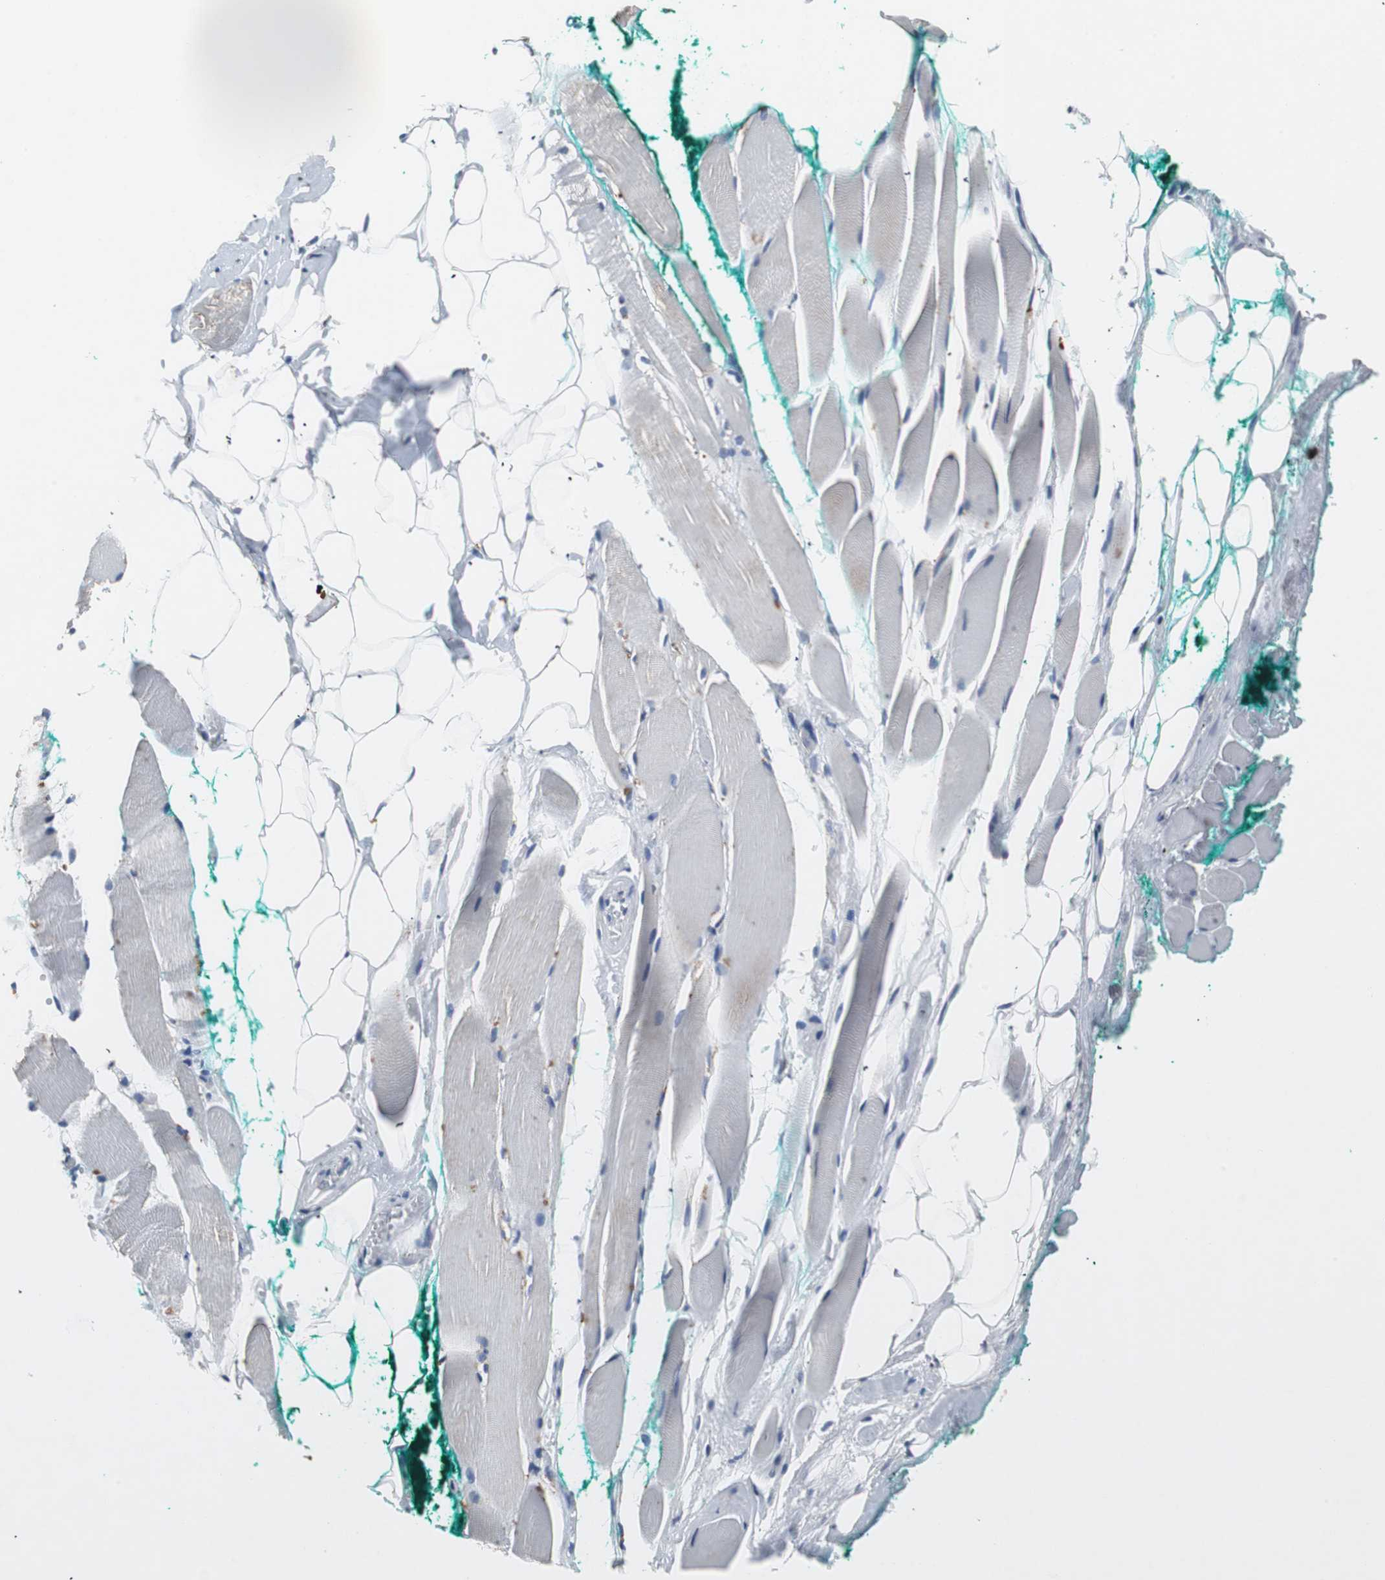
{"staining": {"intensity": "weak", "quantity": "25%-75%", "location": "cytoplasmic/membranous"}, "tissue": "skeletal muscle", "cell_type": "Myocytes", "image_type": "normal", "snomed": [{"axis": "morphology", "description": "Normal tissue, NOS"}, {"axis": "topography", "description": "Skeletal muscle"}, {"axis": "topography", "description": "Peripheral nerve tissue"}], "caption": "This is a histology image of immunohistochemistry staining of unremarkable skeletal muscle, which shows weak positivity in the cytoplasmic/membranous of myocytes.", "gene": "LRP2", "patient": {"sex": "female", "age": 84}}